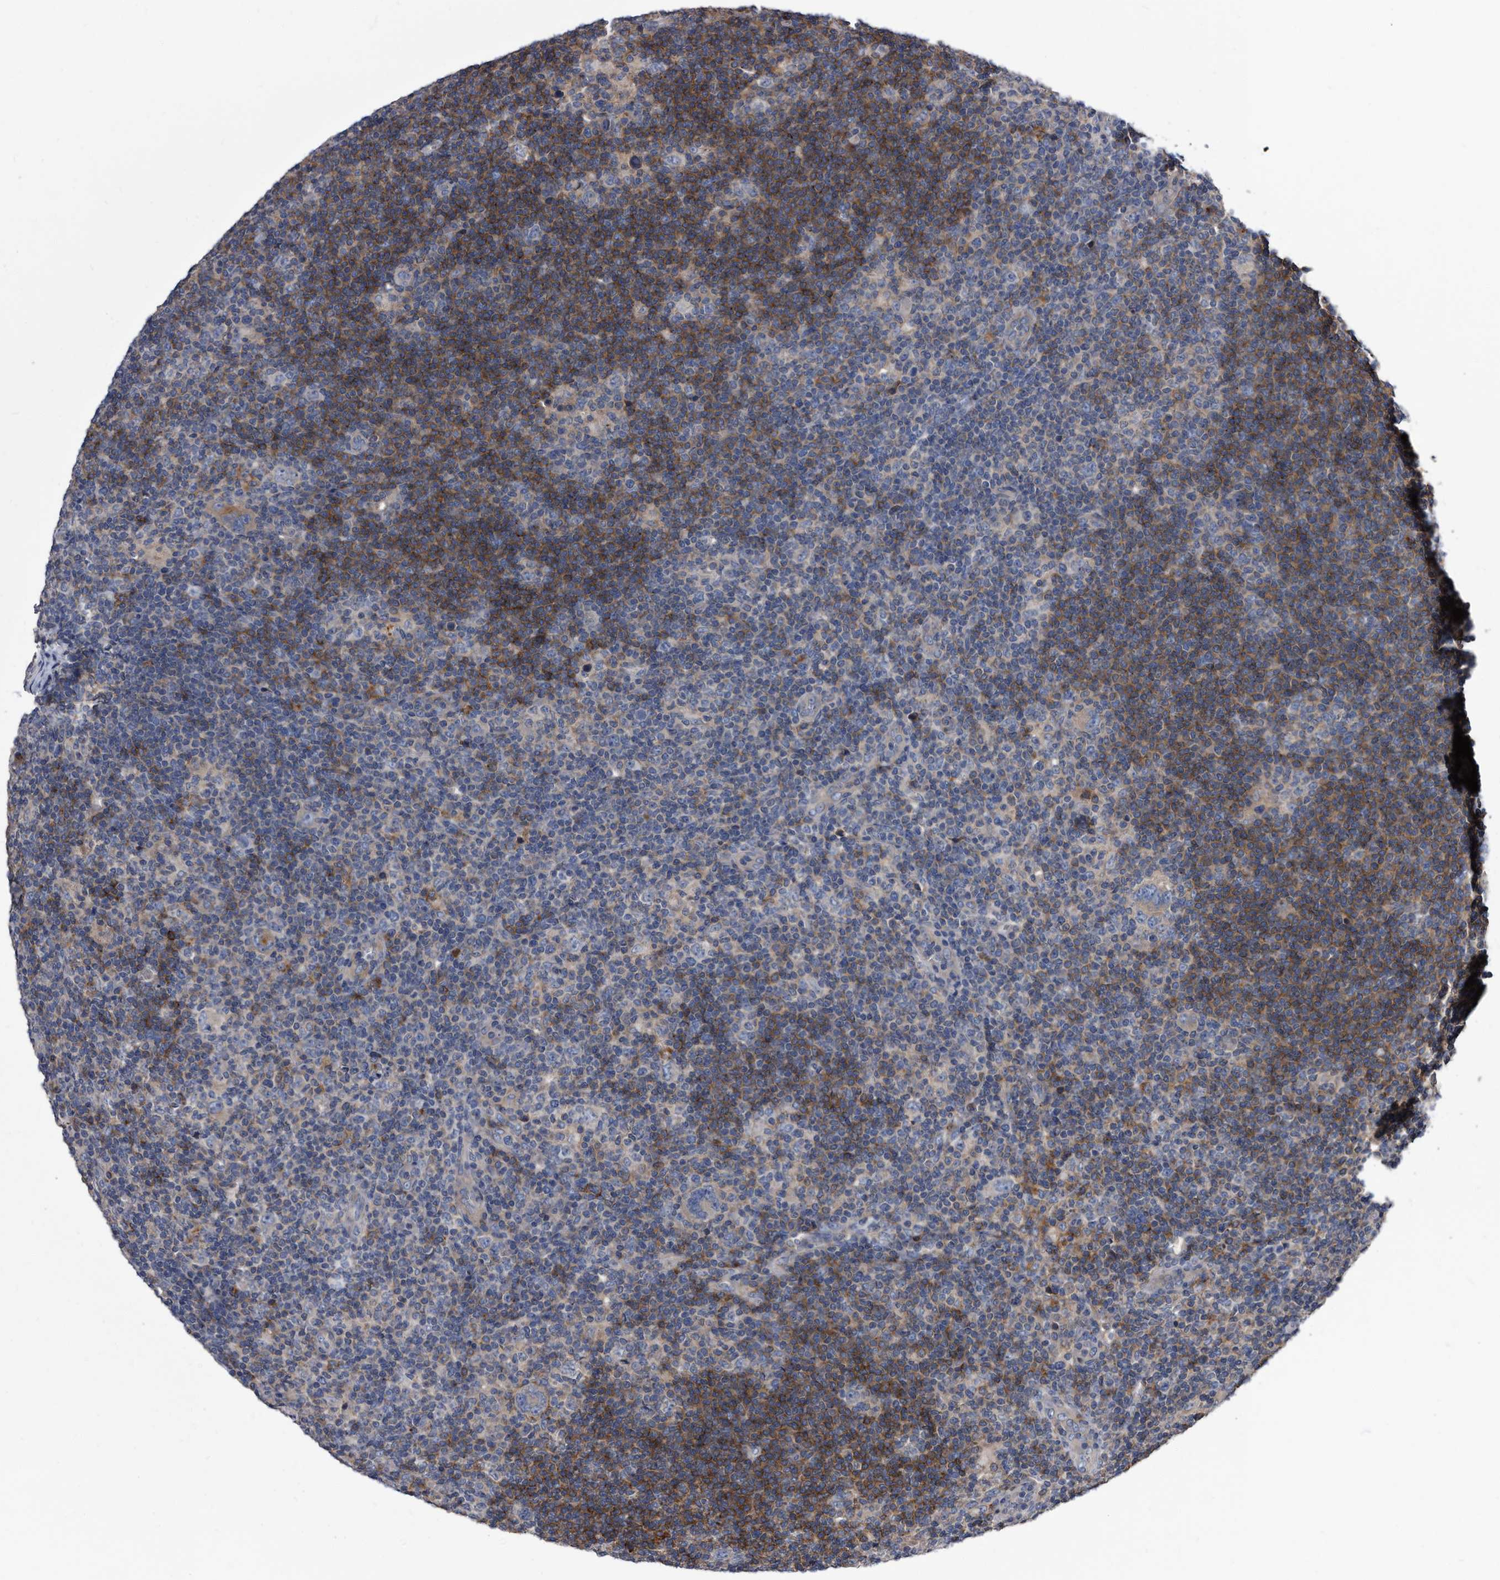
{"staining": {"intensity": "negative", "quantity": "none", "location": "none"}, "tissue": "lymphoma", "cell_type": "Tumor cells", "image_type": "cancer", "snomed": [{"axis": "morphology", "description": "Hodgkin's disease, NOS"}, {"axis": "topography", "description": "Lymph node"}], "caption": "A high-resolution photomicrograph shows immunohistochemistry staining of lymphoma, which exhibits no significant expression in tumor cells.", "gene": "DTNBP1", "patient": {"sex": "female", "age": 57}}